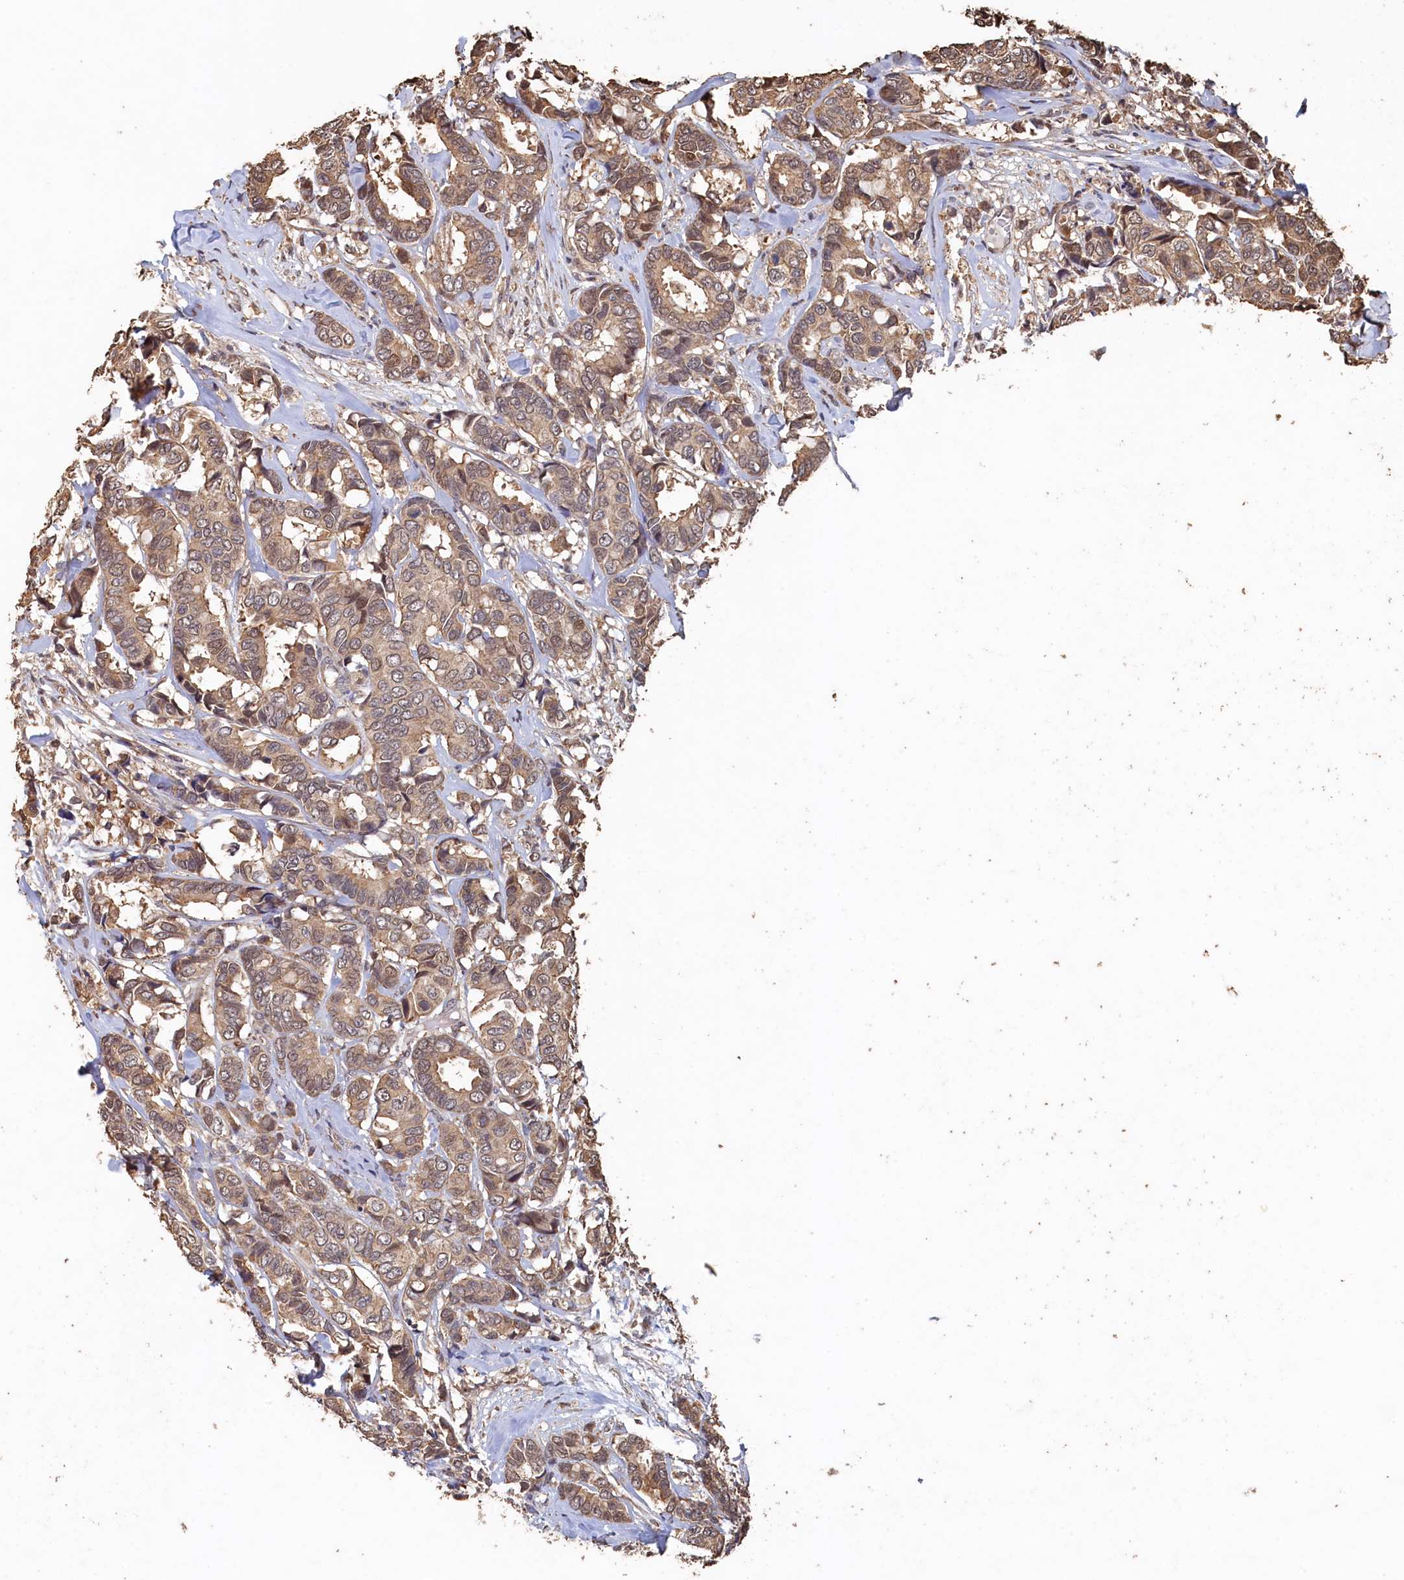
{"staining": {"intensity": "weak", "quantity": ">75%", "location": "cytoplasmic/membranous"}, "tissue": "breast cancer", "cell_type": "Tumor cells", "image_type": "cancer", "snomed": [{"axis": "morphology", "description": "Duct carcinoma"}, {"axis": "topography", "description": "Breast"}], "caption": "This histopathology image displays immunohistochemistry (IHC) staining of human intraductal carcinoma (breast), with low weak cytoplasmic/membranous expression in approximately >75% of tumor cells.", "gene": "PIGN", "patient": {"sex": "female", "age": 87}}